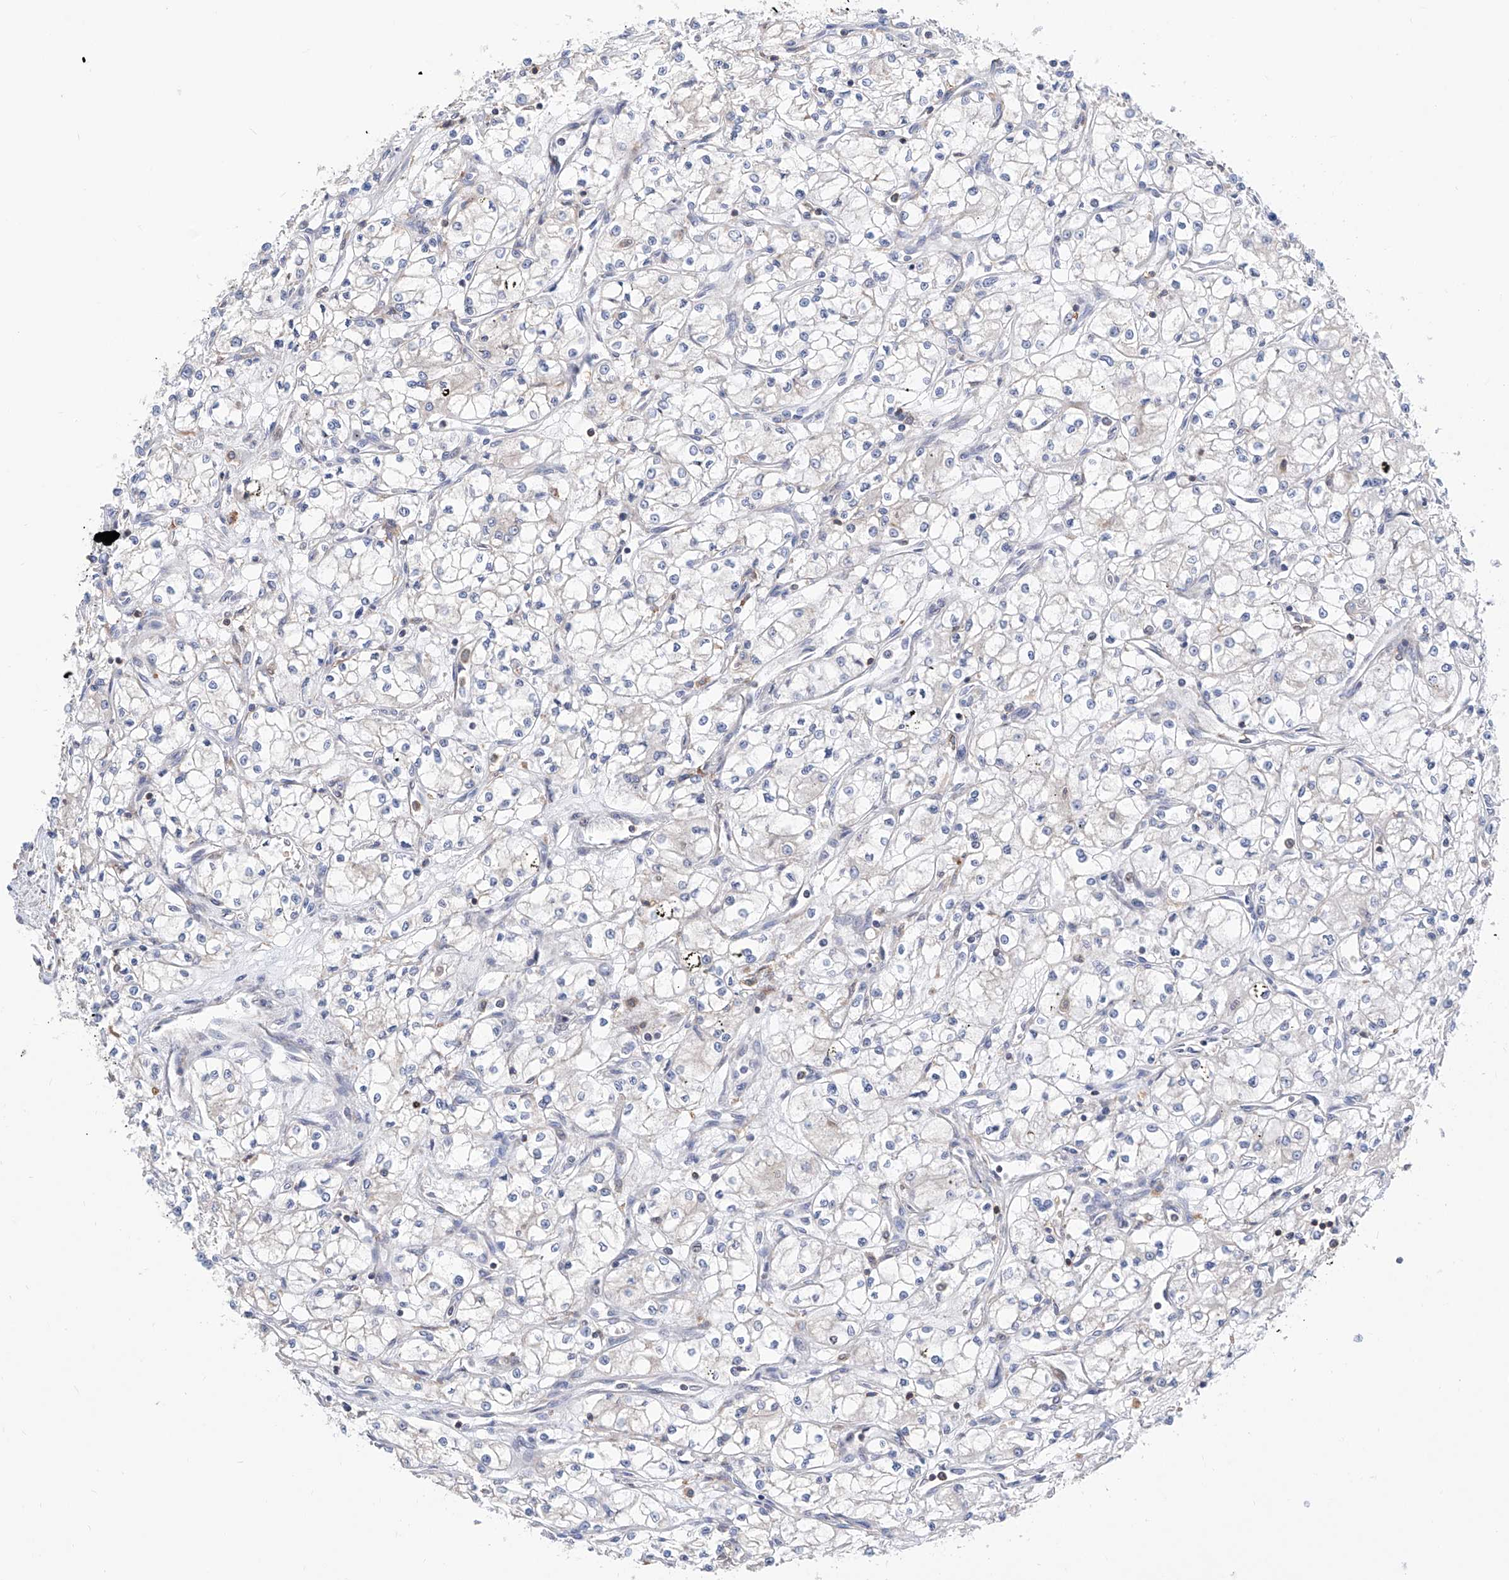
{"staining": {"intensity": "negative", "quantity": "none", "location": "none"}, "tissue": "renal cancer", "cell_type": "Tumor cells", "image_type": "cancer", "snomed": [{"axis": "morphology", "description": "Adenocarcinoma, NOS"}, {"axis": "topography", "description": "Kidney"}], "caption": "A micrograph of renal cancer stained for a protein demonstrates no brown staining in tumor cells.", "gene": "MAD2L1", "patient": {"sex": "male", "age": 59}}